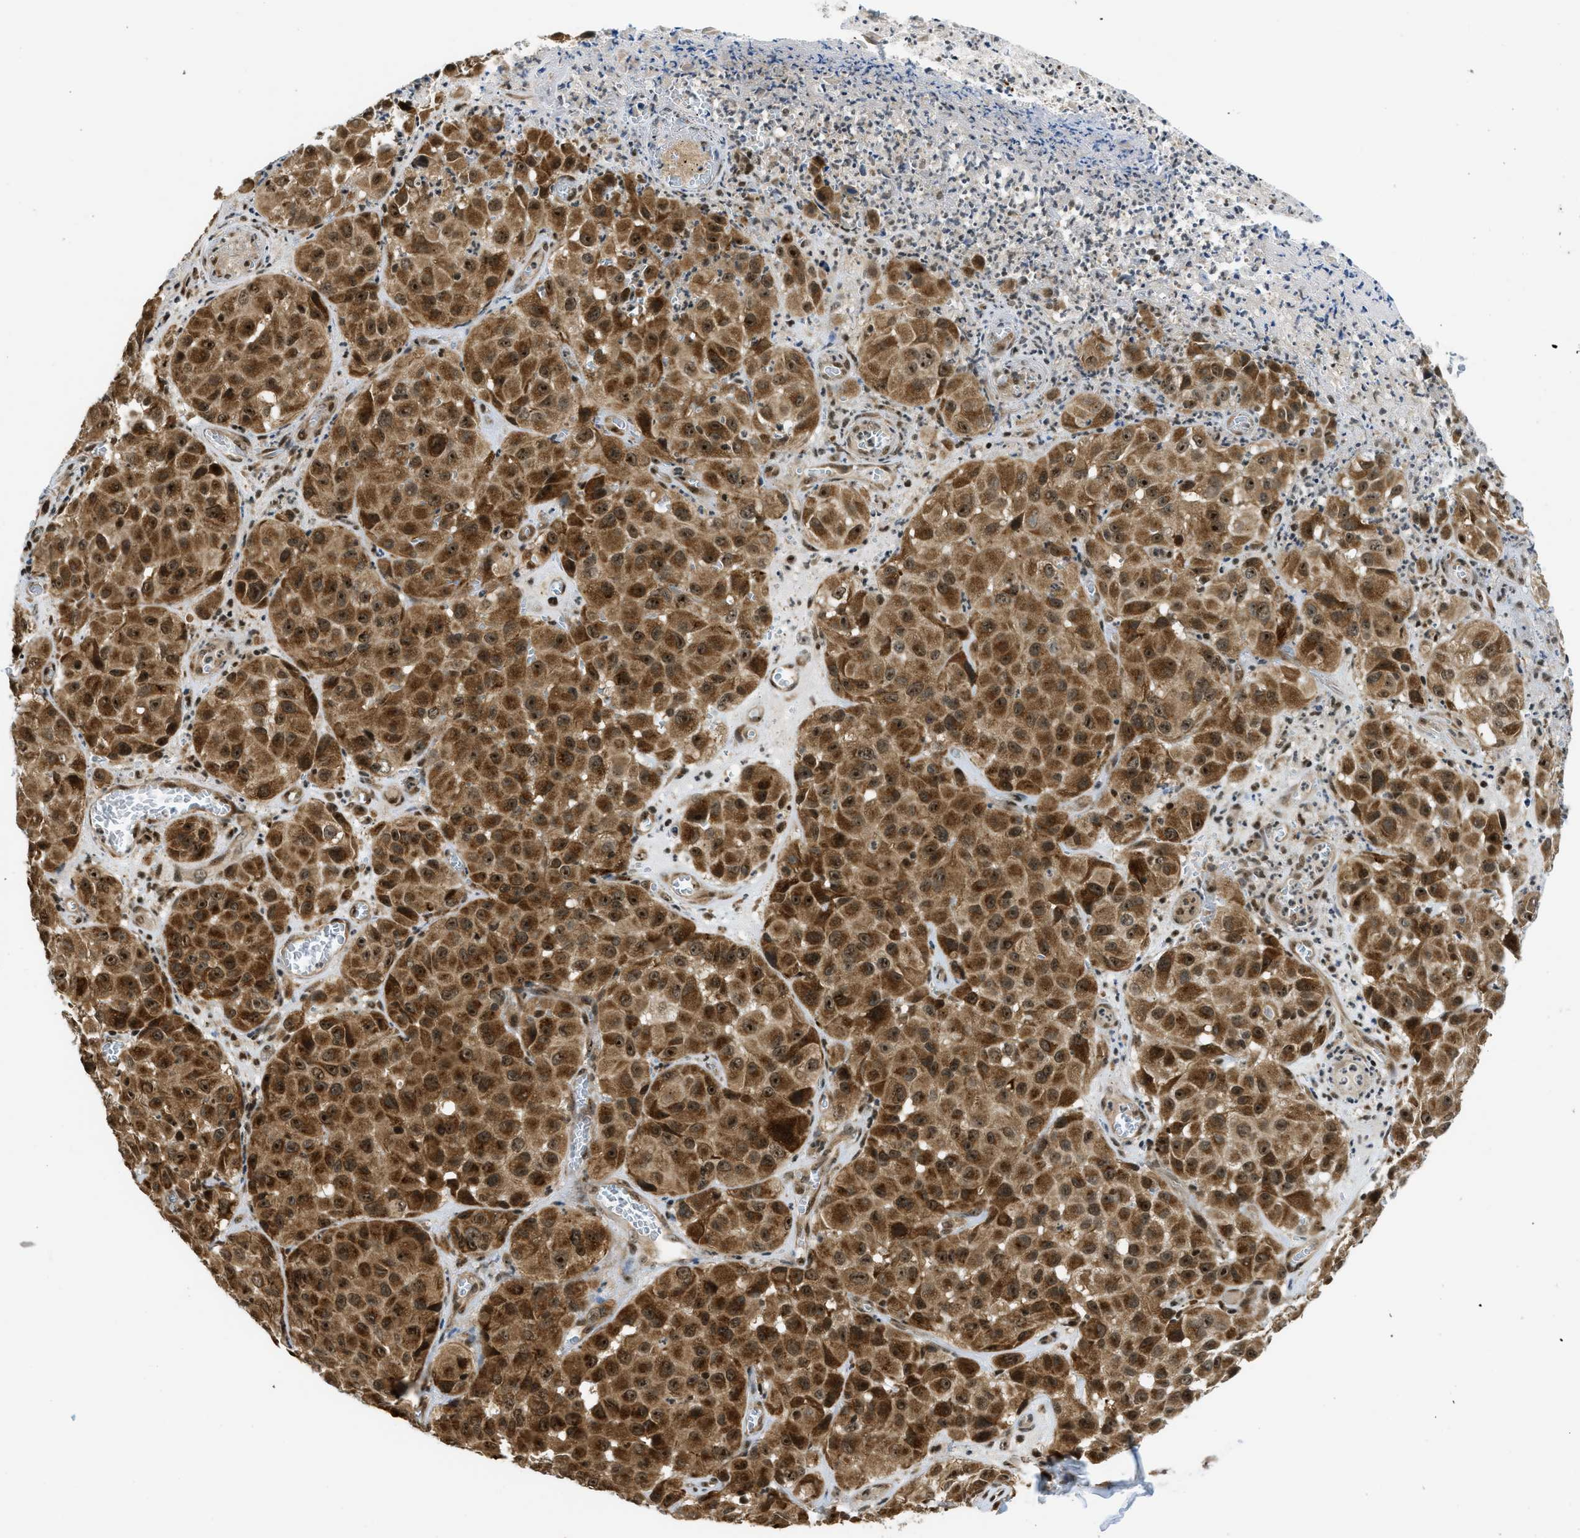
{"staining": {"intensity": "moderate", "quantity": ">75%", "location": "cytoplasmic/membranous,nuclear"}, "tissue": "melanoma", "cell_type": "Tumor cells", "image_type": "cancer", "snomed": [{"axis": "morphology", "description": "Malignant melanoma, NOS"}, {"axis": "topography", "description": "Skin"}], "caption": "Immunohistochemical staining of human melanoma demonstrates medium levels of moderate cytoplasmic/membranous and nuclear expression in about >75% of tumor cells. (DAB IHC, brown staining for protein, blue staining for nuclei).", "gene": "TACC1", "patient": {"sex": "female", "age": 21}}